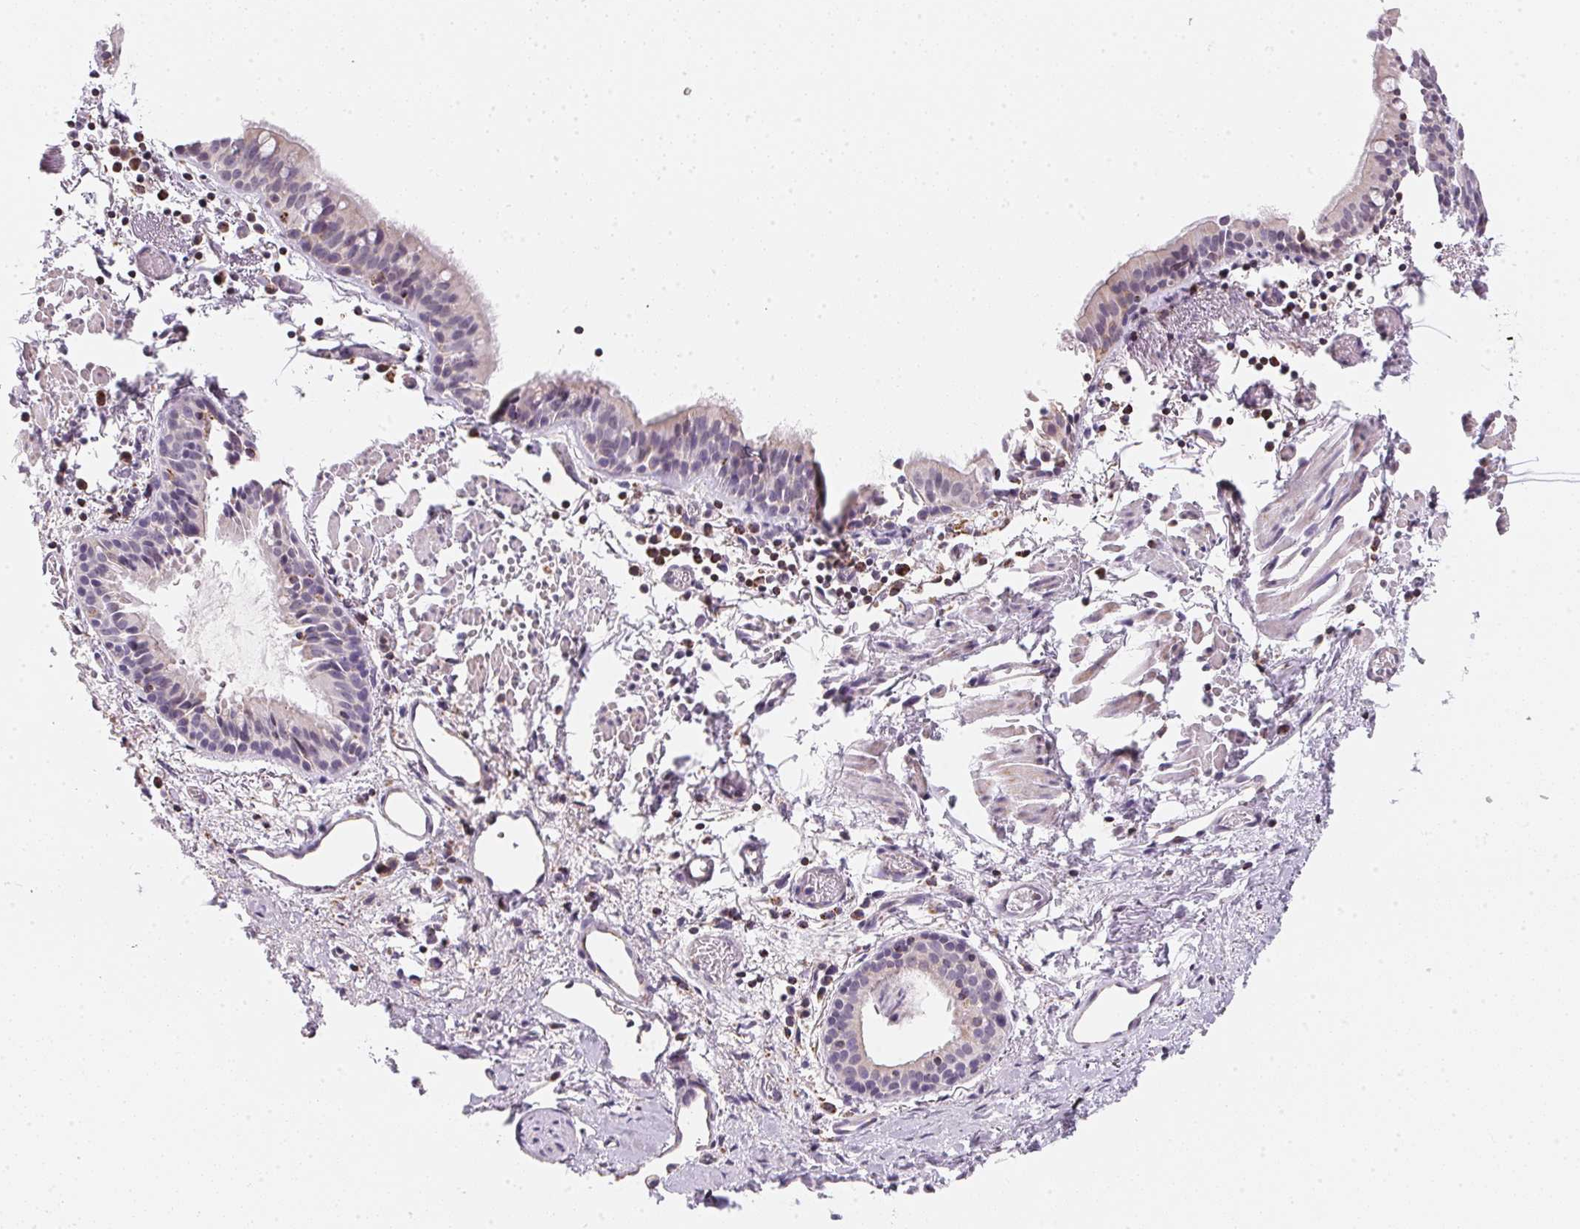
{"staining": {"intensity": "negative", "quantity": "none", "location": "none"}, "tissue": "bronchus", "cell_type": "Respiratory epithelial cells", "image_type": "normal", "snomed": [{"axis": "morphology", "description": "Normal tissue, NOS"}, {"axis": "morphology", "description": "Adenocarcinoma, NOS"}, {"axis": "topography", "description": "Bronchus"}], "caption": "Immunohistochemistry micrograph of unremarkable human bronchus stained for a protein (brown), which reveals no staining in respiratory epithelial cells. (Stains: DAB (3,3'-diaminobenzidine) IHC with hematoxylin counter stain, Microscopy: brightfield microscopy at high magnification).", "gene": "GIPC2", "patient": {"sex": "male", "age": 68}}